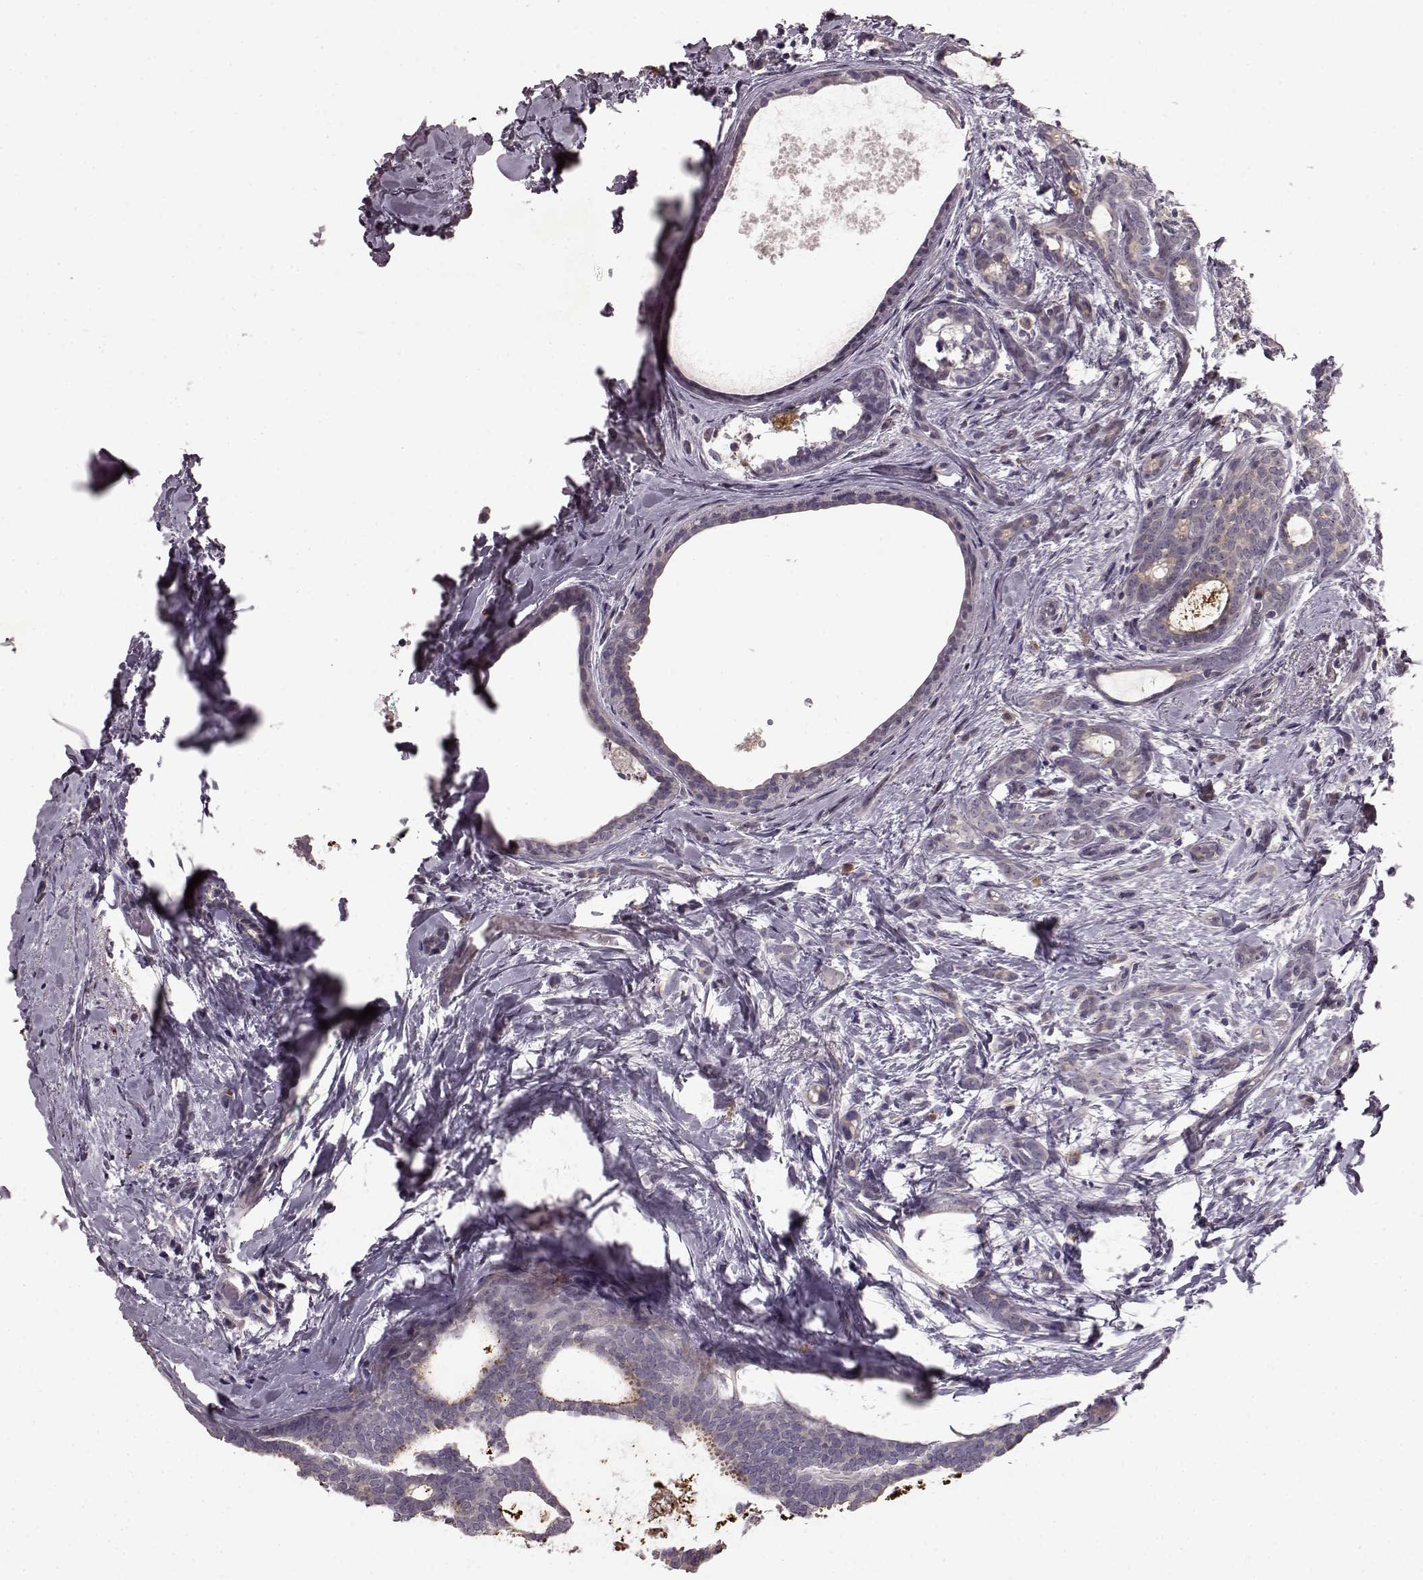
{"staining": {"intensity": "negative", "quantity": "none", "location": "none"}, "tissue": "breast cancer", "cell_type": "Tumor cells", "image_type": "cancer", "snomed": [{"axis": "morphology", "description": "Intraductal carcinoma, in situ"}, {"axis": "morphology", "description": "Duct carcinoma"}, {"axis": "morphology", "description": "Lobular carcinoma, in situ"}, {"axis": "topography", "description": "Breast"}], "caption": "This is an IHC micrograph of human breast cancer. There is no positivity in tumor cells.", "gene": "SLC52A3", "patient": {"sex": "female", "age": 44}}